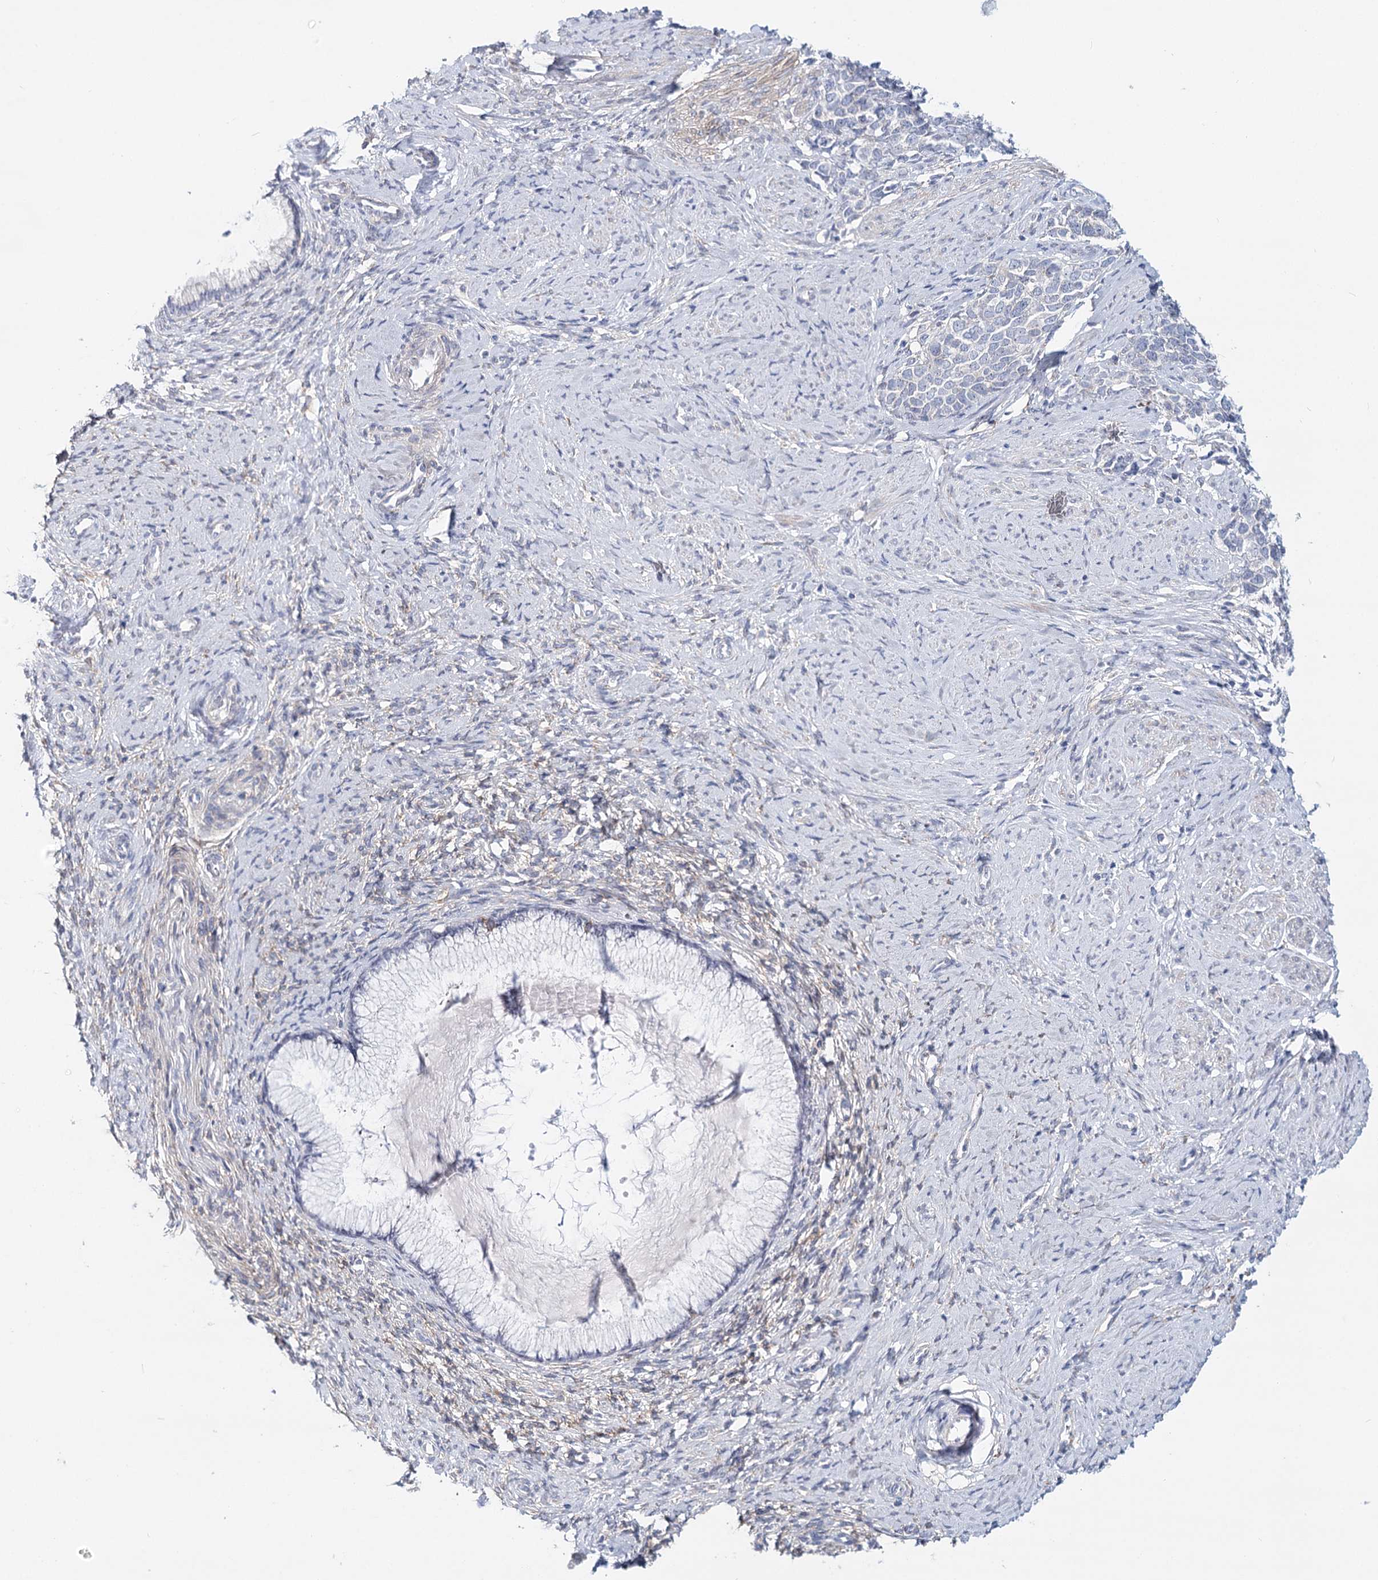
{"staining": {"intensity": "negative", "quantity": "none", "location": "none"}, "tissue": "cervical cancer", "cell_type": "Tumor cells", "image_type": "cancer", "snomed": [{"axis": "morphology", "description": "Squamous cell carcinoma, NOS"}, {"axis": "topography", "description": "Cervix"}], "caption": "Micrograph shows no protein staining in tumor cells of cervical cancer (squamous cell carcinoma) tissue. (Brightfield microscopy of DAB IHC at high magnification).", "gene": "TEX12", "patient": {"sex": "female", "age": 63}}